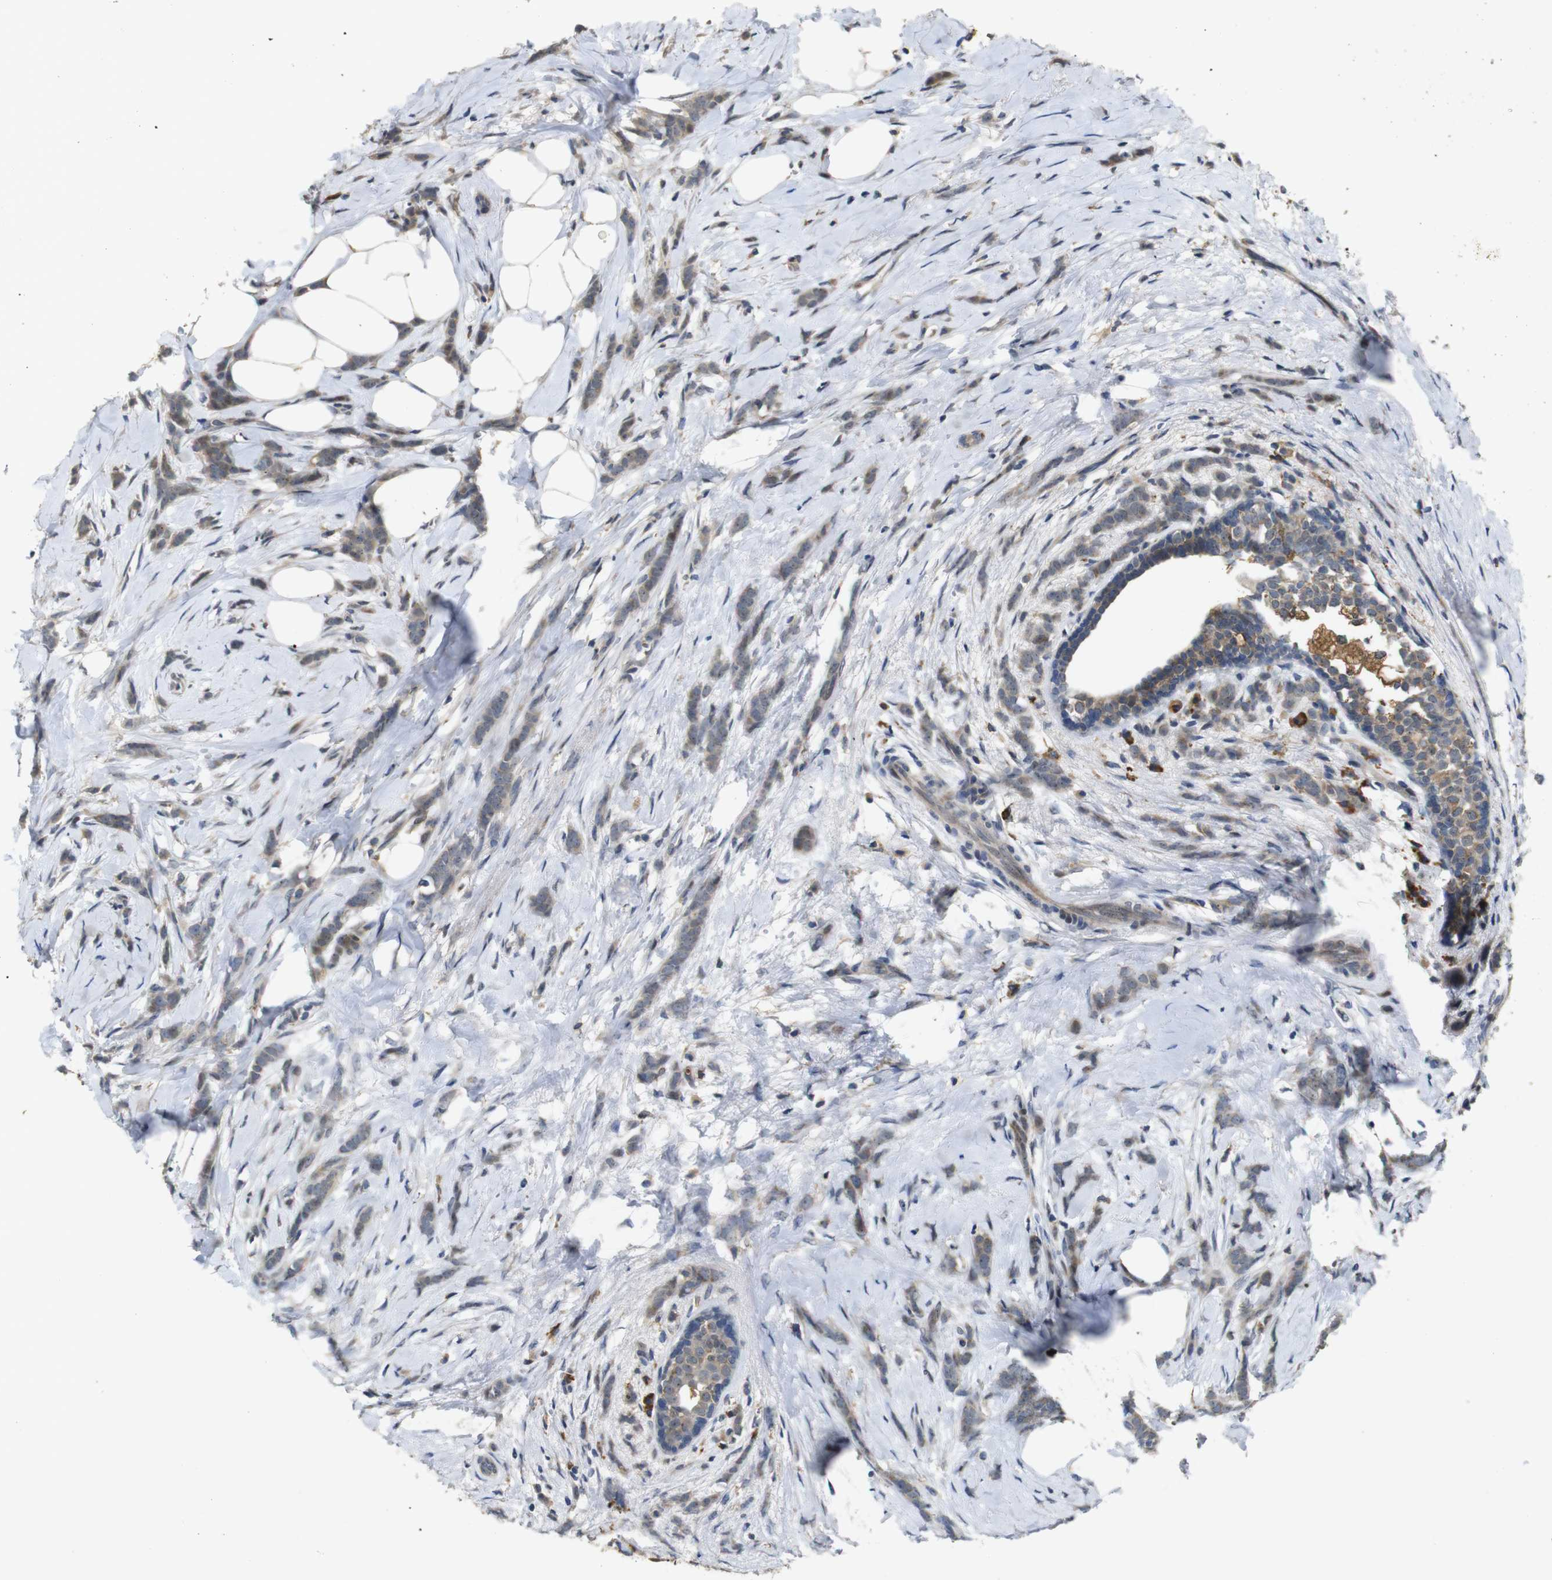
{"staining": {"intensity": "weak", "quantity": ">75%", "location": "cytoplasmic/membranous"}, "tissue": "breast cancer", "cell_type": "Tumor cells", "image_type": "cancer", "snomed": [{"axis": "morphology", "description": "Lobular carcinoma, in situ"}, {"axis": "morphology", "description": "Lobular carcinoma"}, {"axis": "topography", "description": "Breast"}], "caption": "This is a photomicrograph of immunohistochemistry staining of lobular carcinoma (breast), which shows weak expression in the cytoplasmic/membranous of tumor cells.", "gene": "MAGI2", "patient": {"sex": "female", "age": 41}}